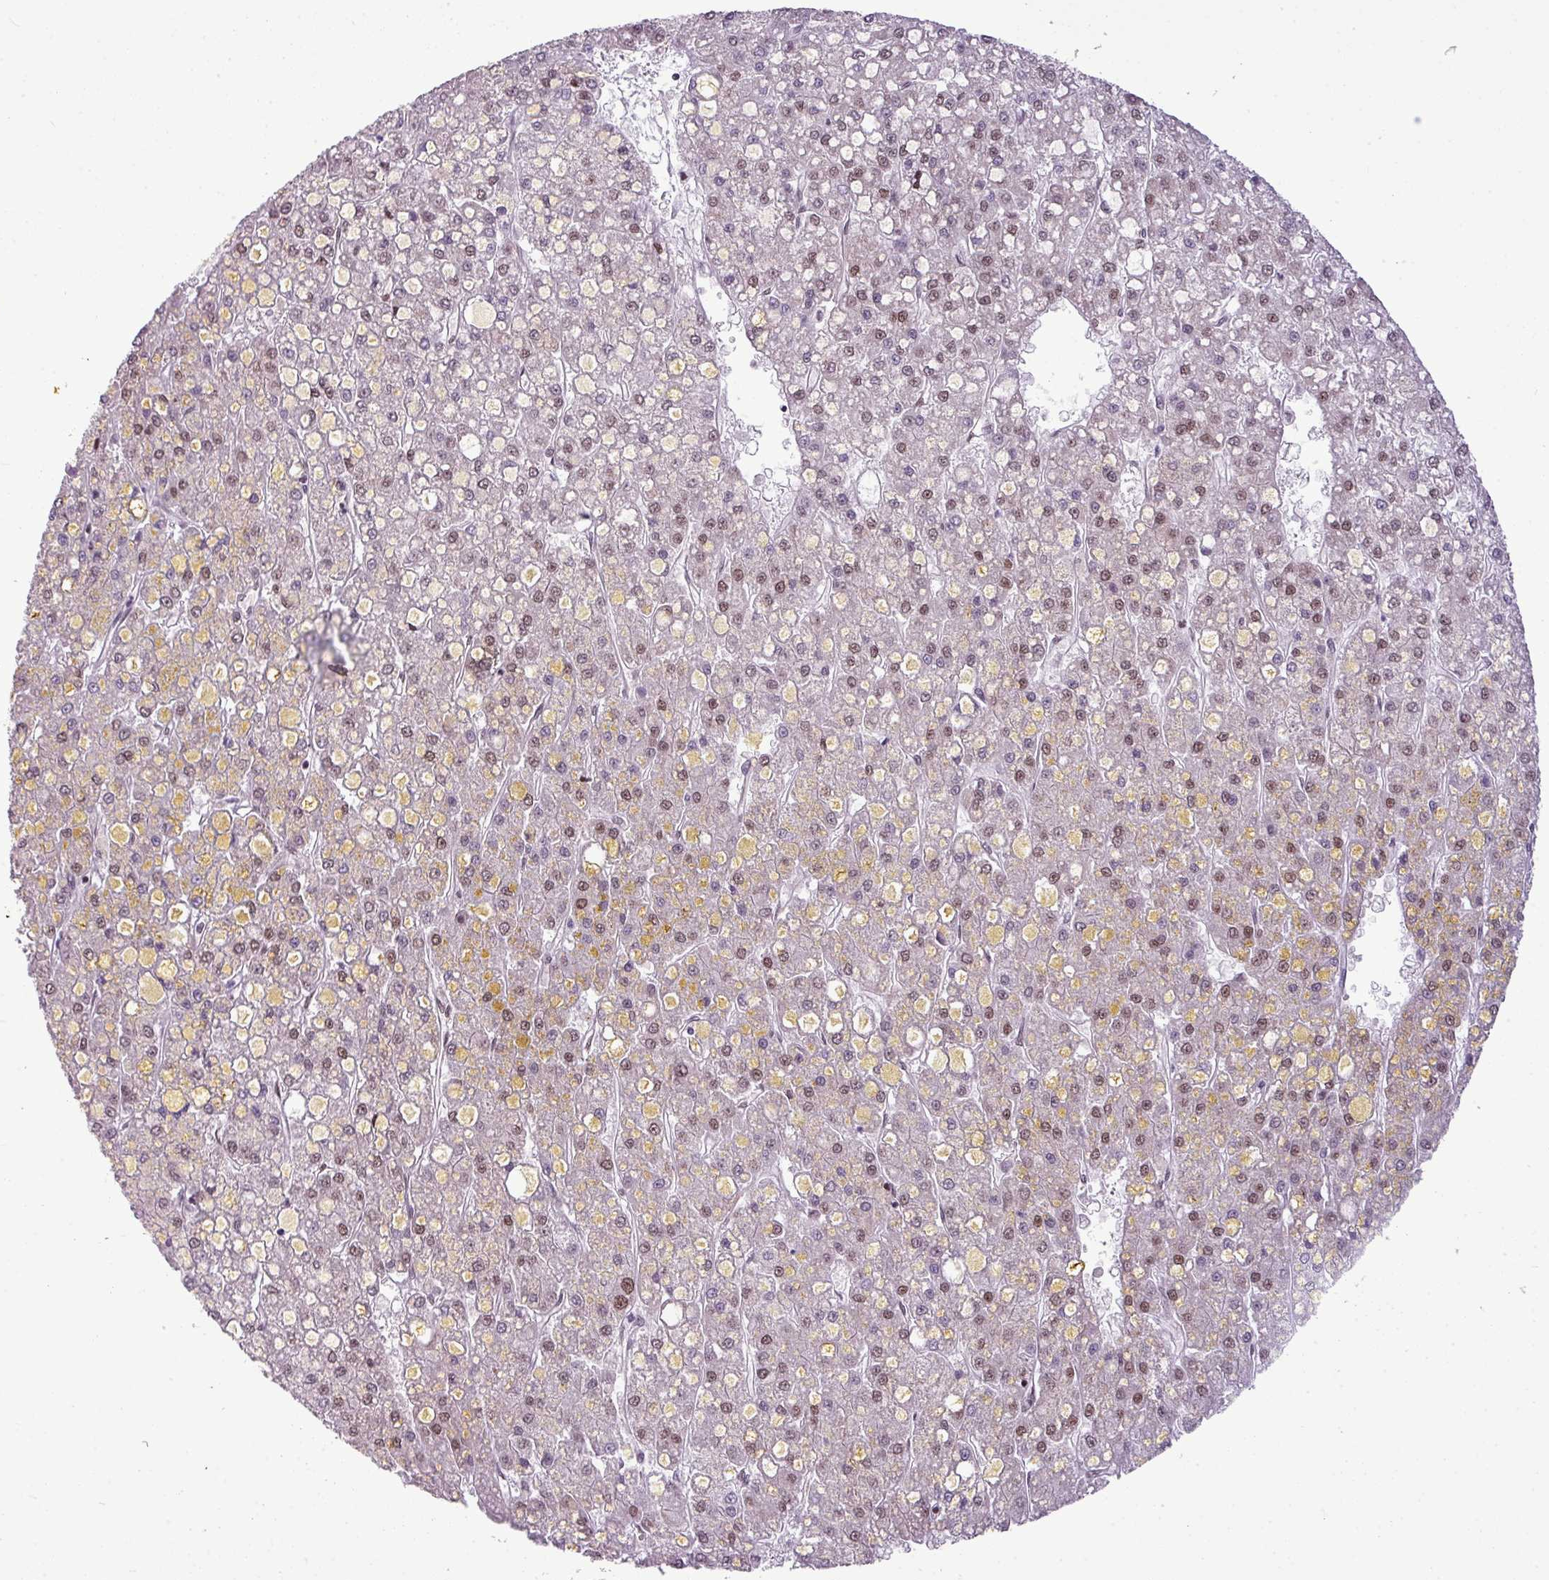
{"staining": {"intensity": "moderate", "quantity": "25%-75%", "location": "nuclear"}, "tissue": "liver cancer", "cell_type": "Tumor cells", "image_type": "cancer", "snomed": [{"axis": "morphology", "description": "Carcinoma, Hepatocellular, NOS"}, {"axis": "topography", "description": "Liver"}], "caption": "A high-resolution histopathology image shows immunohistochemistry staining of liver hepatocellular carcinoma, which demonstrates moderate nuclear positivity in approximately 25%-75% of tumor cells.", "gene": "ARL6IP4", "patient": {"sex": "male", "age": 67}}